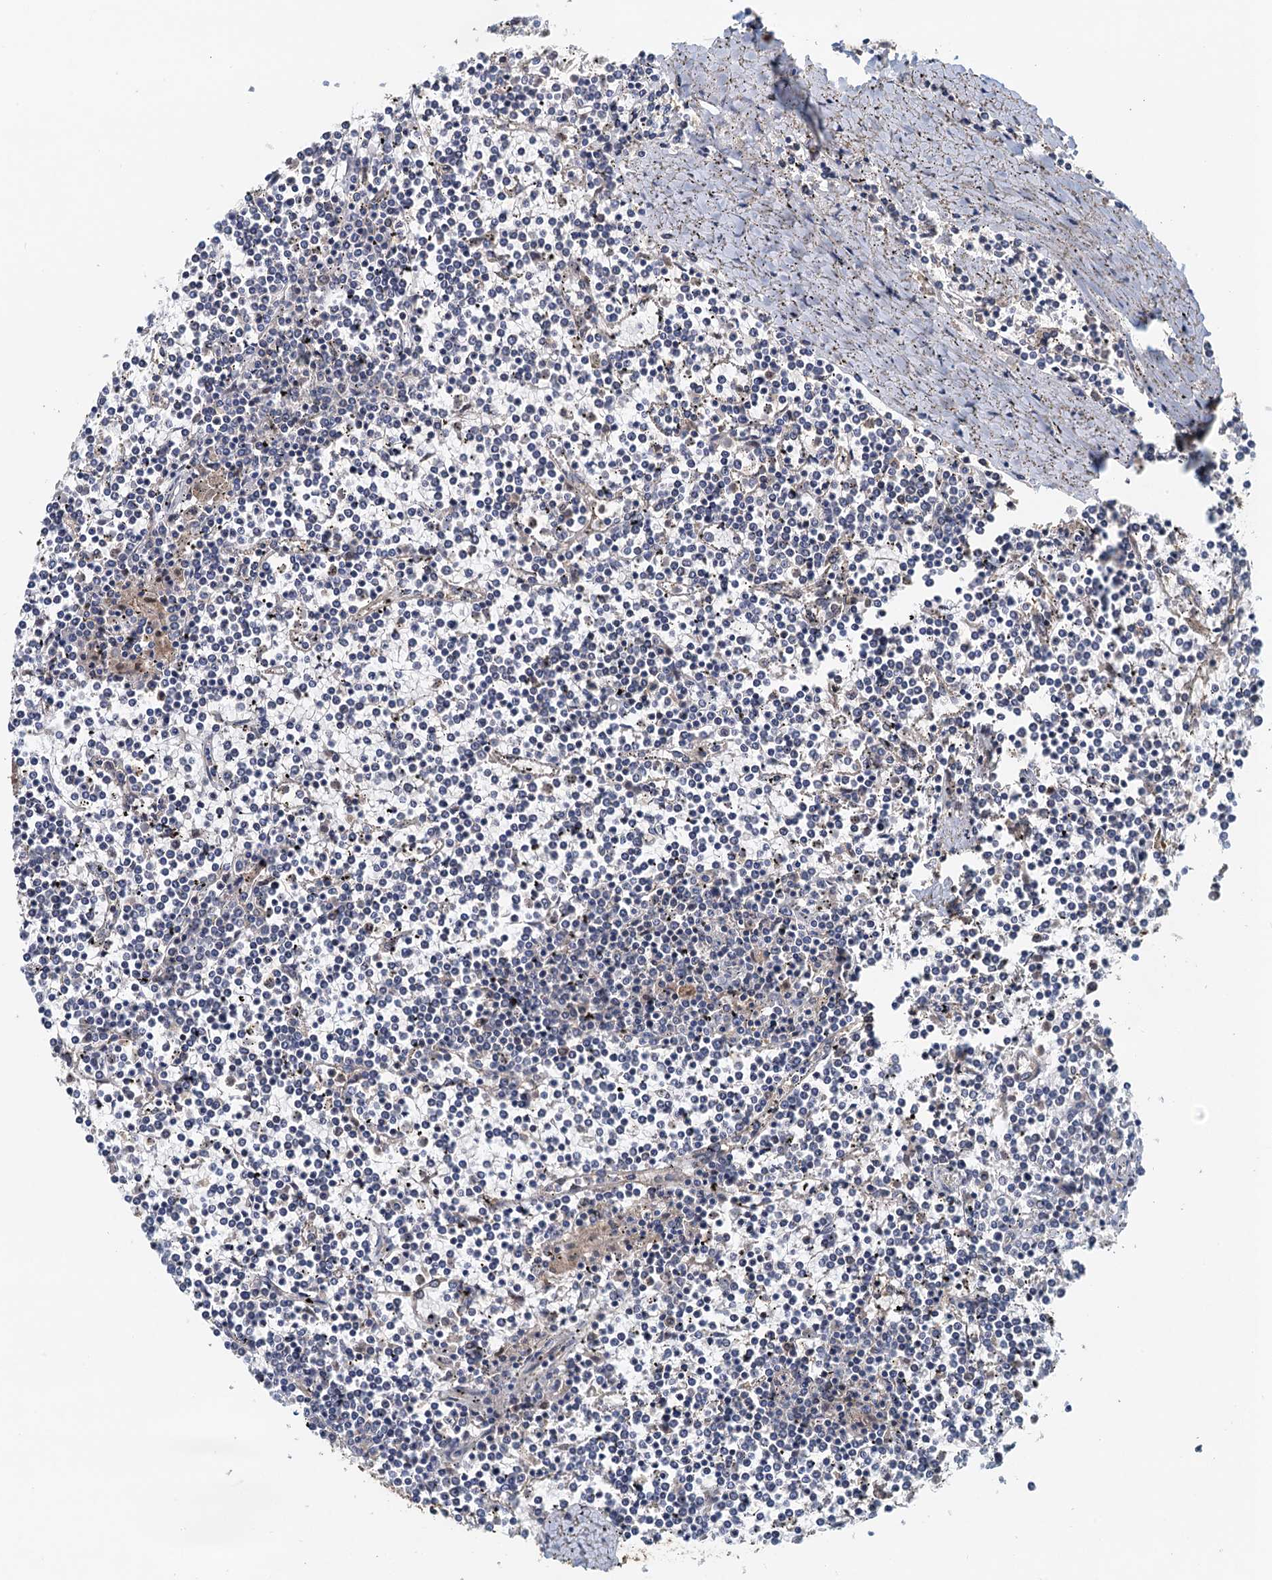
{"staining": {"intensity": "negative", "quantity": "none", "location": "none"}, "tissue": "lymphoma", "cell_type": "Tumor cells", "image_type": "cancer", "snomed": [{"axis": "morphology", "description": "Malignant lymphoma, non-Hodgkin's type, Low grade"}, {"axis": "topography", "description": "Spleen"}], "caption": "There is no significant expression in tumor cells of malignant lymphoma, non-Hodgkin's type (low-grade).", "gene": "TOLLIP", "patient": {"sex": "female", "age": 19}}